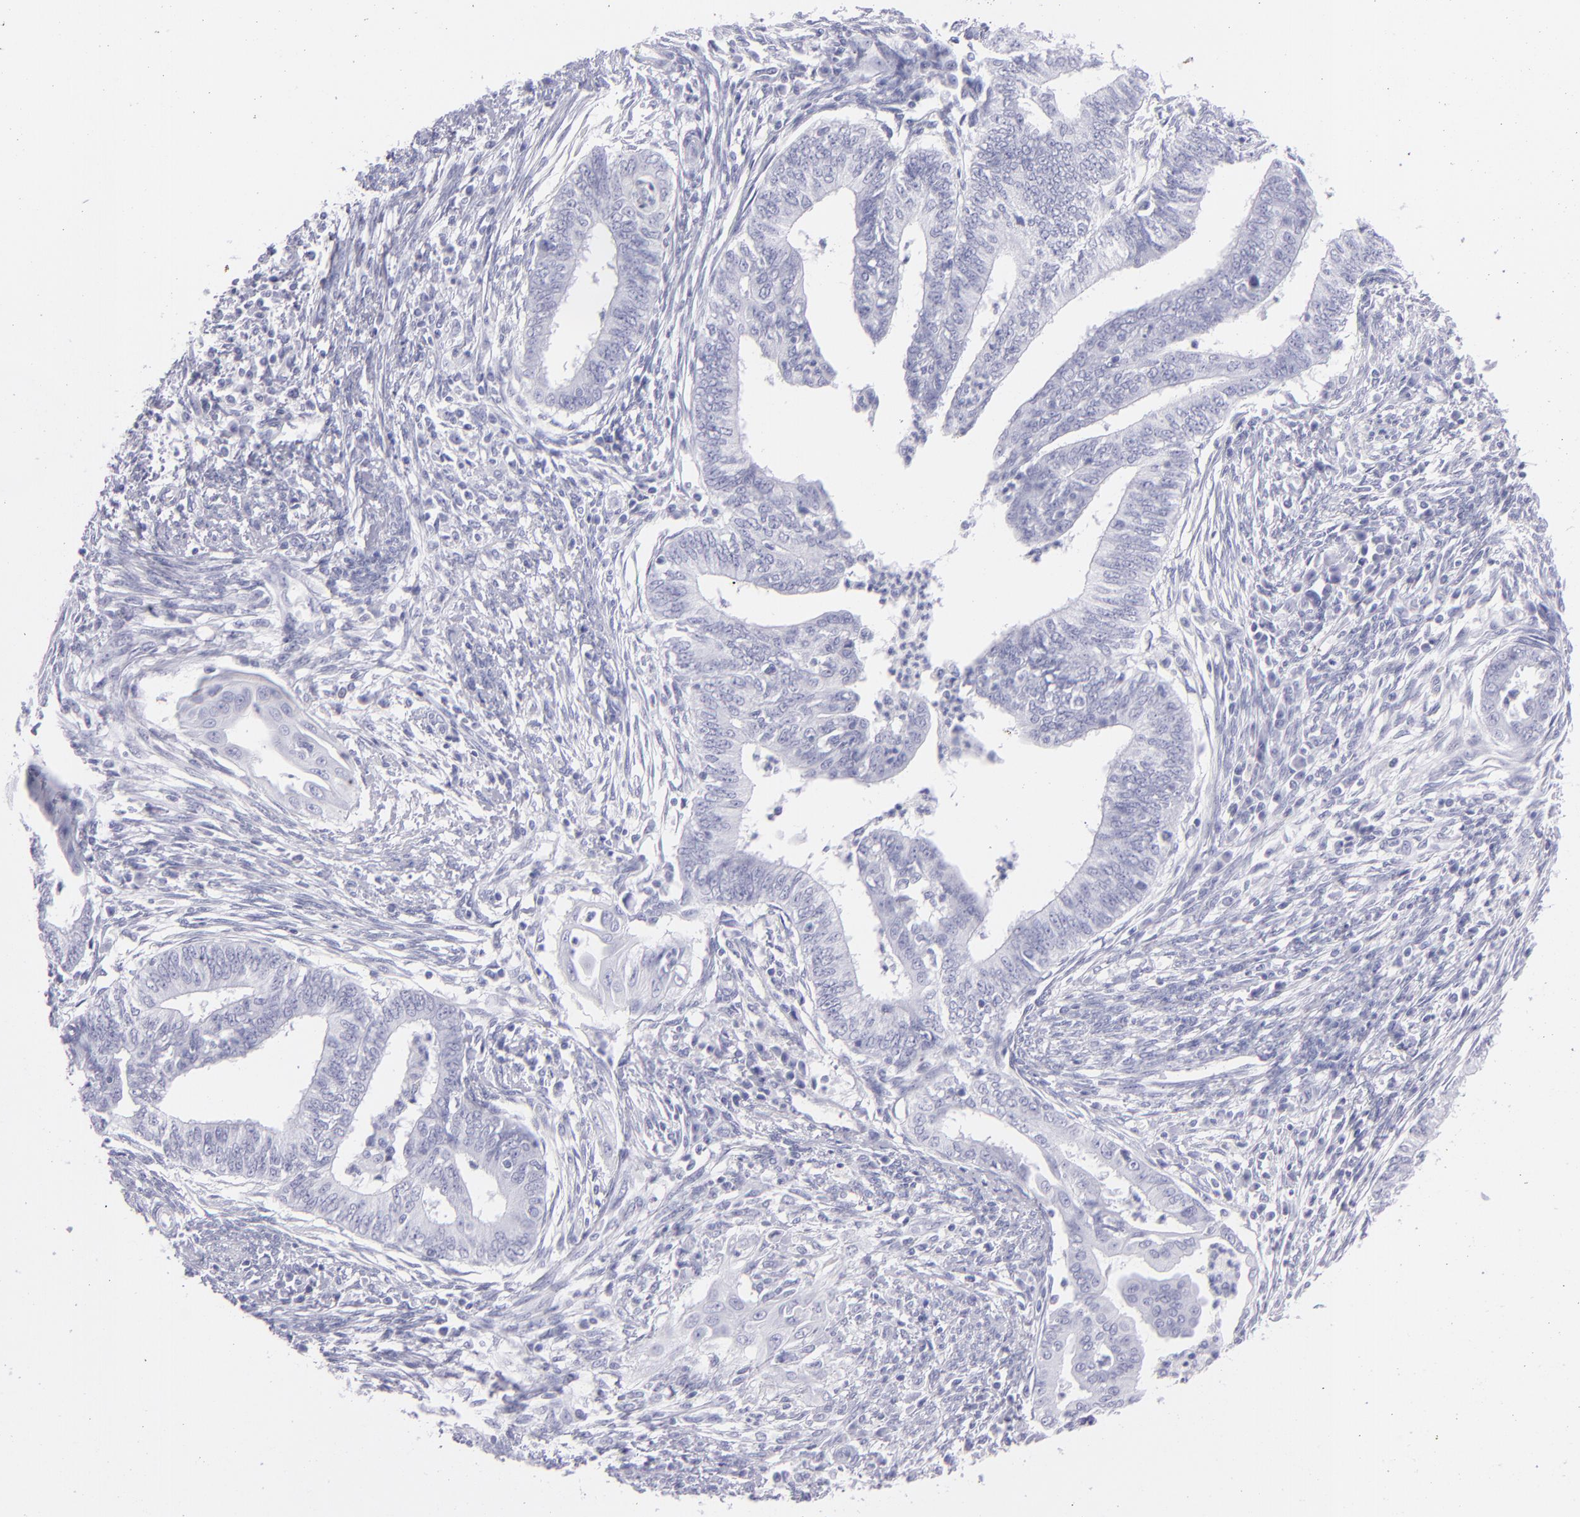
{"staining": {"intensity": "negative", "quantity": "none", "location": "none"}, "tissue": "endometrial cancer", "cell_type": "Tumor cells", "image_type": "cancer", "snomed": [{"axis": "morphology", "description": "Adenocarcinoma, NOS"}, {"axis": "topography", "description": "Endometrium"}], "caption": "High power microscopy micrograph of an immunohistochemistry image of endometrial adenocarcinoma, revealing no significant expression in tumor cells. (Stains: DAB immunohistochemistry (IHC) with hematoxylin counter stain, Microscopy: brightfield microscopy at high magnification).", "gene": "PRPH", "patient": {"sex": "female", "age": 66}}